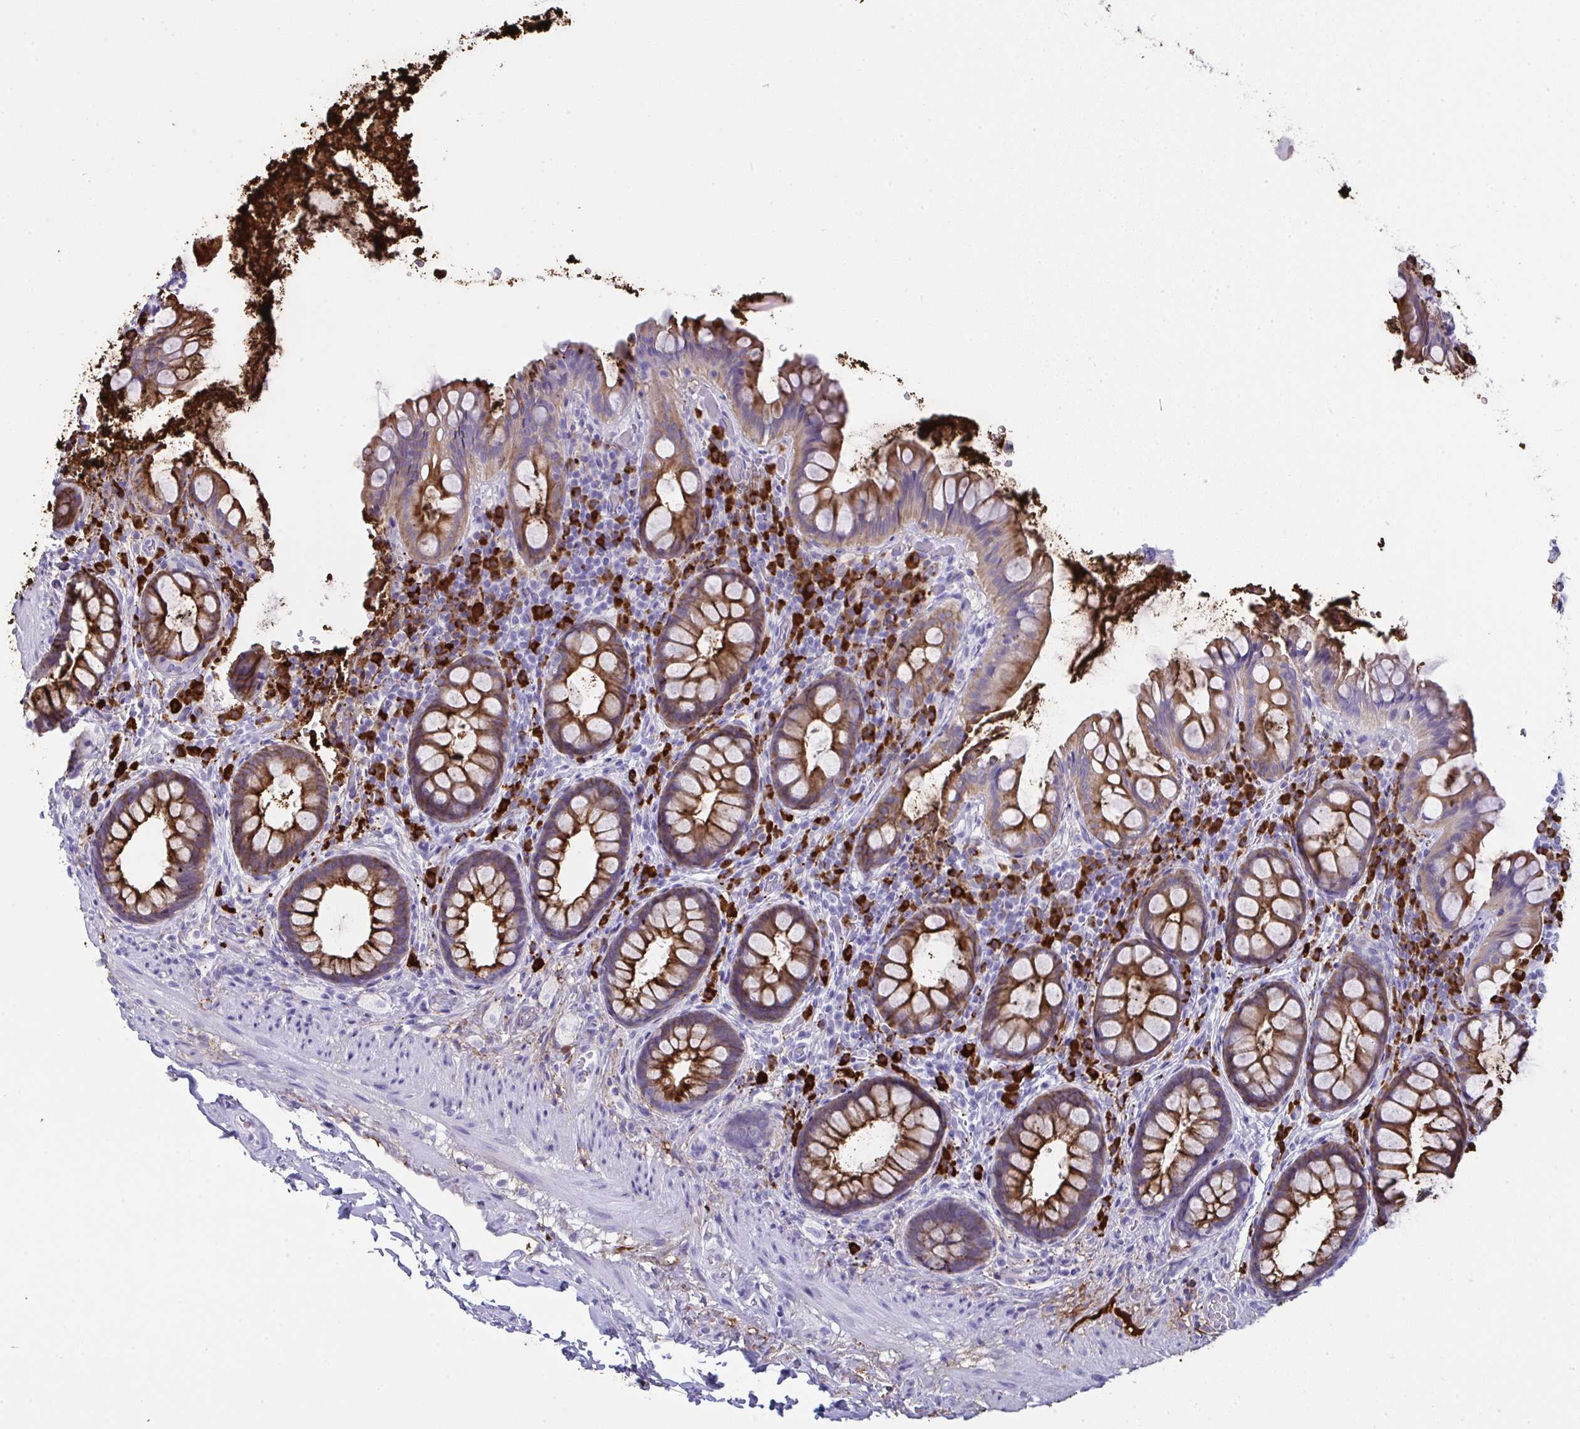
{"staining": {"intensity": "strong", "quantity": ">75%", "location": "cytoplasmic/membranous"}, "tissue": "rectum", "cell_type": "Glandular cells", "image_type": "normal", "snomed": [{"axis": "morphology", "description": "Normal tissue, NOS"}, {"axis": "topography", "description": "Rectum"}, {"axis": "topography", "description": "Peripheral nerve tissue"}], "caption": "Rectum stained with DAB immunohistochemistry (IHC) shows high levels of strong cytoplasmic/membranous positivity in approximately >75% of glandular cells.", "gene": "JCHAIN", "patient": {"sex": "female", "age": 69}}